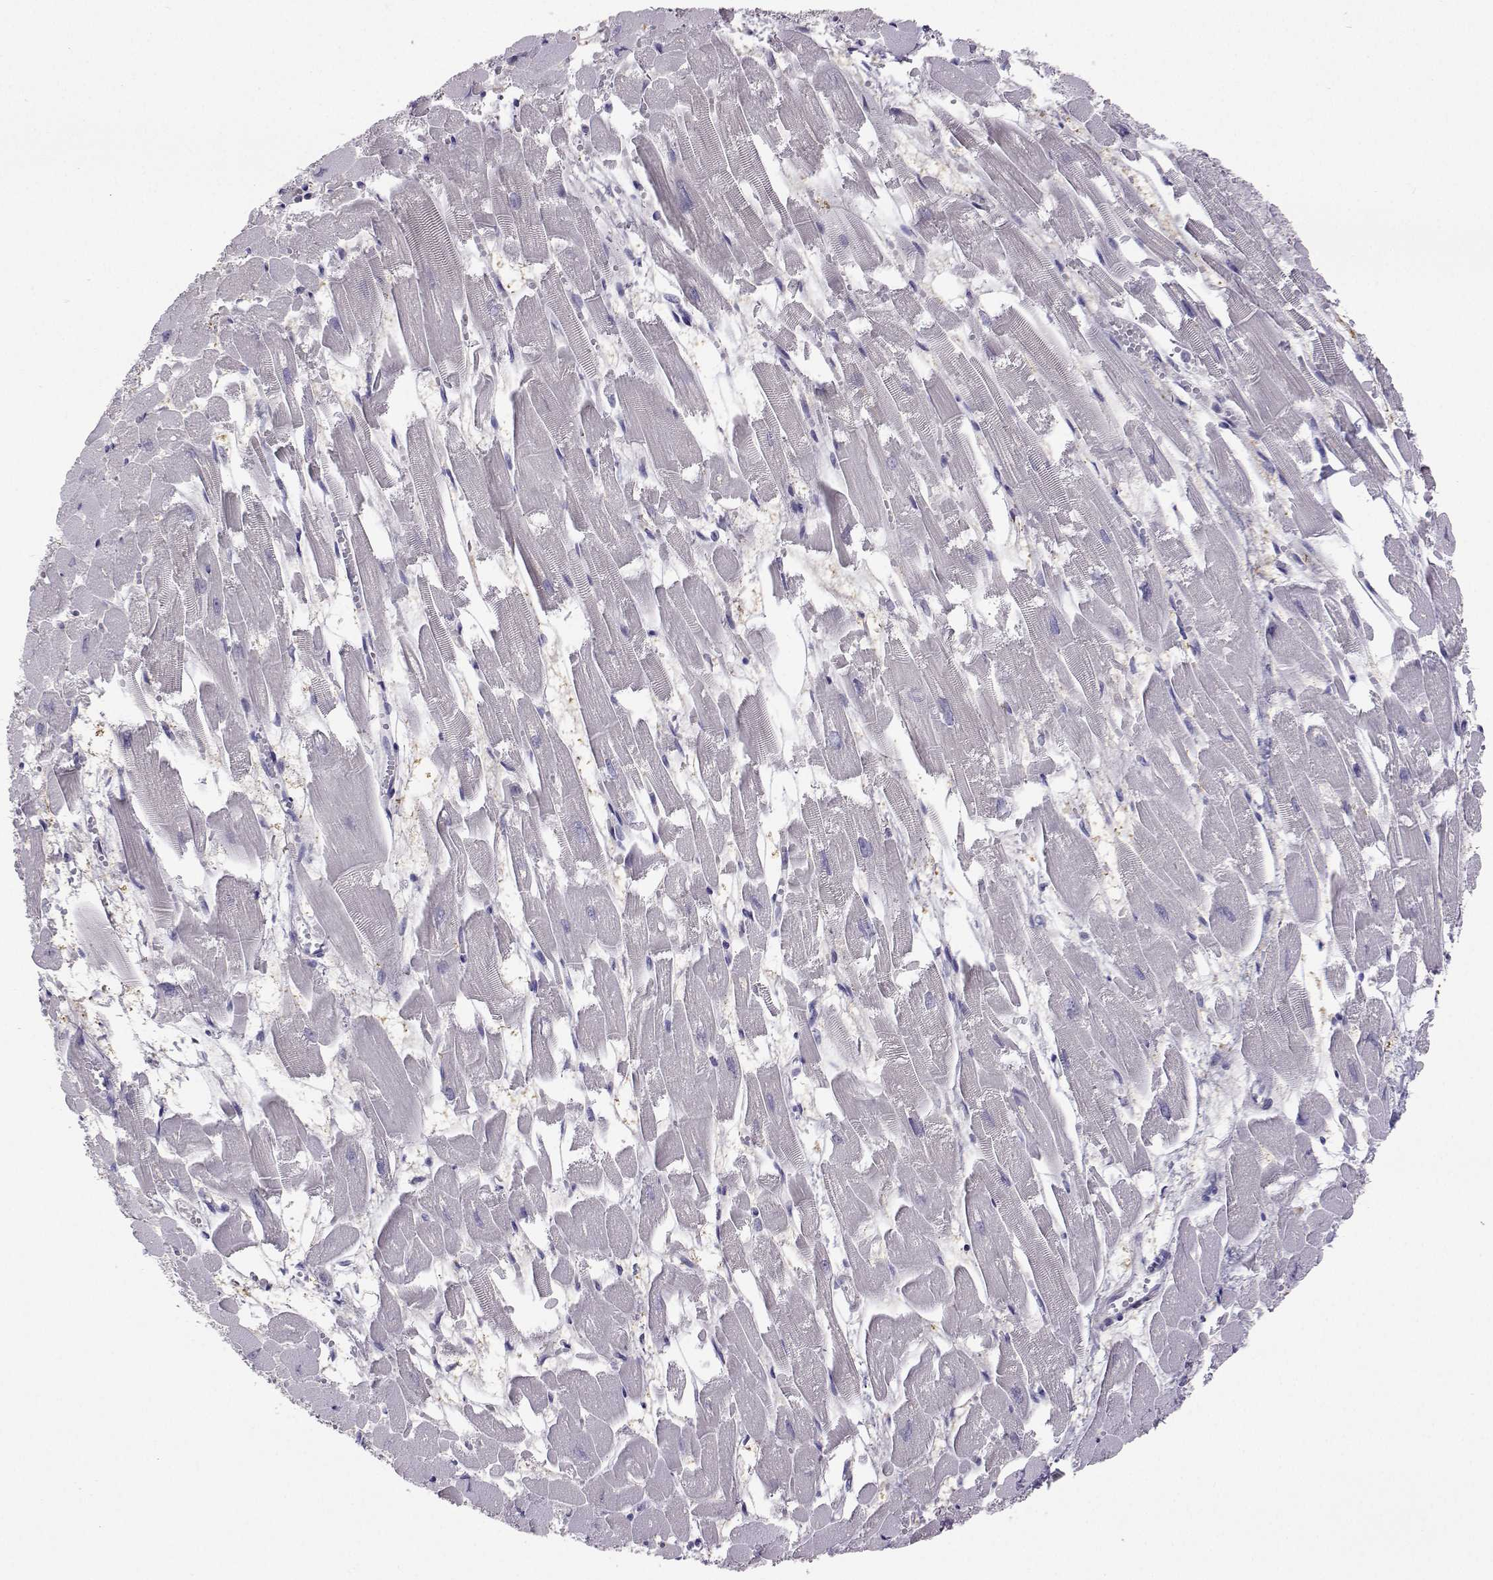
{"staining": {"intensity": "negative", "quantity": "none", "location": "none"}, "tissue": "heart muscle", "cell_type": "Cardiomyocytes", "image_type": "normal", "snomed": [{"axis": "morphology", "description": "Normal tissue, NOS"}, {"axis": "topography", "description": "Heart"}], "caption": "A high-resolution micrograph shows immunohistochemistry staining of benign heart muscle, which shows no significant staining in cardiomyocytes.", "gene": "PLIN4", "patient": {"sex": "female", "age": 52}}